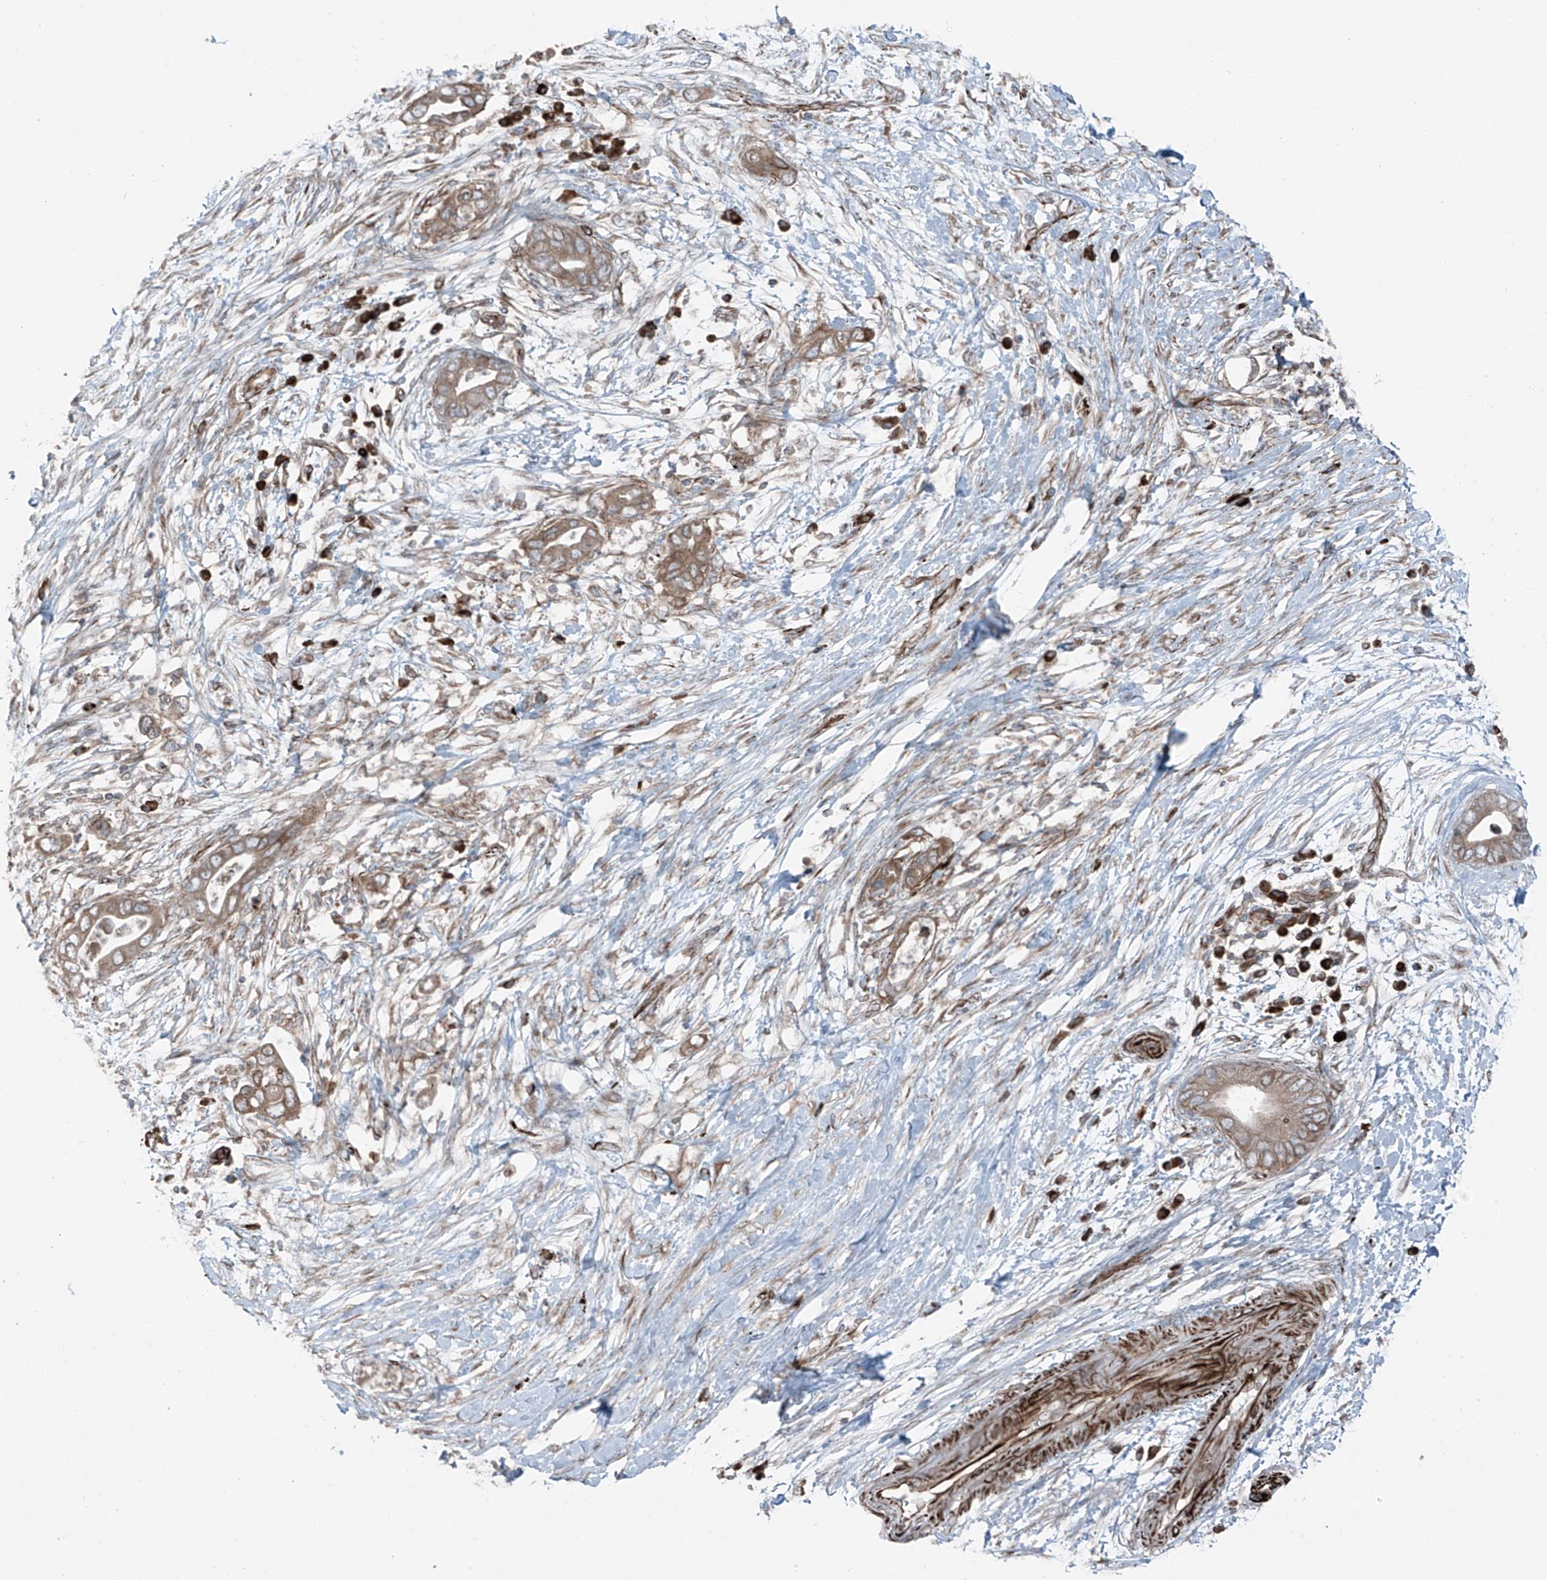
{"staining": {"intensity": "moderate", "quantity": ">75%", "location": "cytoplasmic/membranous"}, "tissue": "pancreatic cancer", "cell_type": "Tumor cells", "image_type": "cancer", "snomed": [{"axis": "morphology", "description": "Adenocarcinoma, NOS"}, {"axis": "topography", "description": "Pancreas"}], "caption": "Immunohistochemical staining of pancreatic cancer (adenocarcinoma) demonstrates medium levels of moderate cytoplasmic/membranous positivity in approximately >75% of tumor cells. (Brightfield microscopy of DAB IHC at high magnification).", "gene": "ERLEC1", "patient": {"sex": "male", "age": 75}}